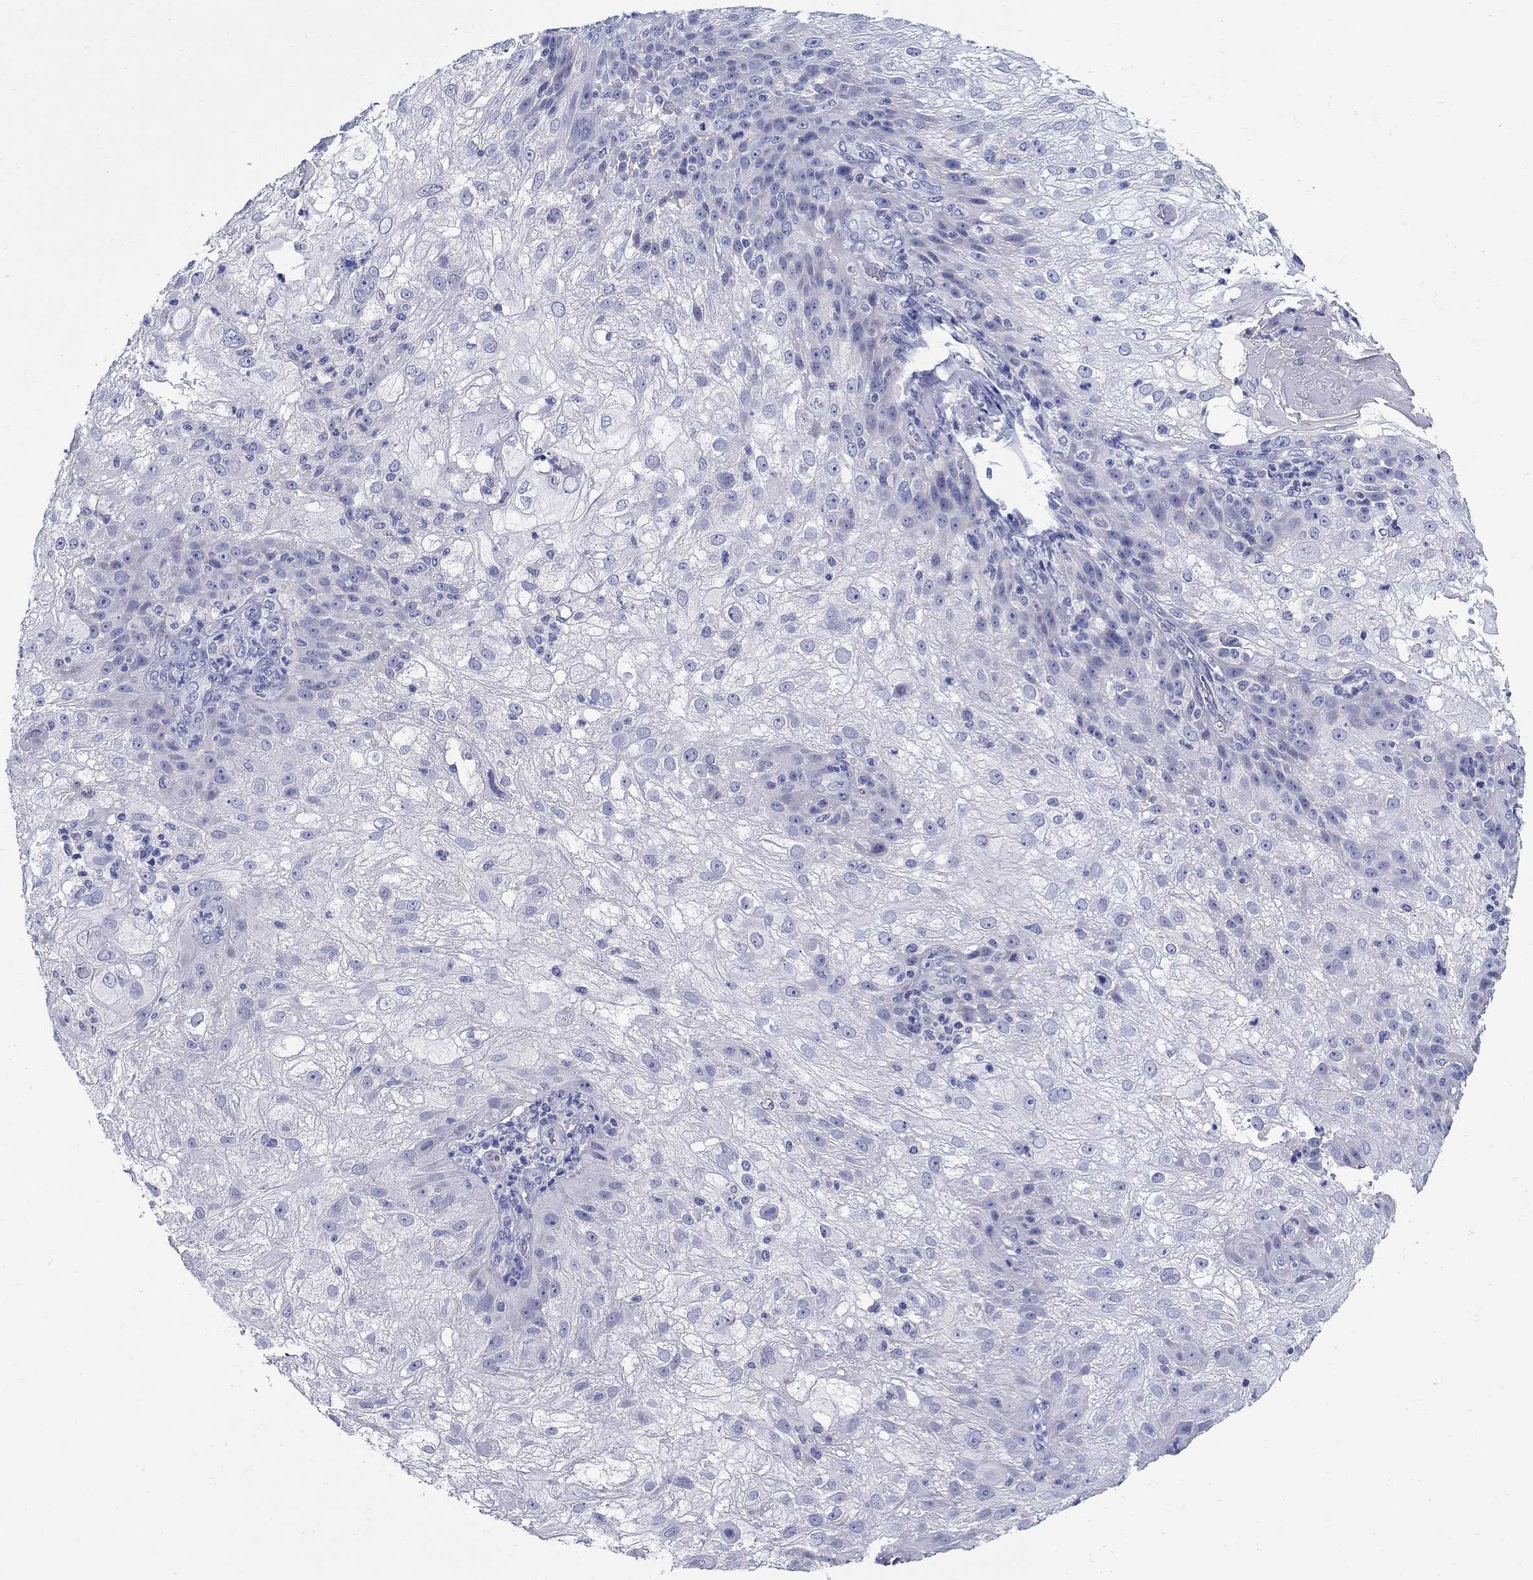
{"staining": {"intensity": "negative", "quantity": "none", "location": "none"}, "tissue": "skin cancer", "cell_type": "Tumor cells", "image_type": "cancer", "snomed": [{"axis": "morphology", "description": "Normal tissue, NOS"}, {"axis": "morphology", "description": "Squamous cell carcinoma, NOS"}, {"axis": "topography", "description": "Skin"}], "caption": "Skin cancer (squamous cell carcinoma) stained for a protein using IHC displays no expression tumor cells.", "gene": "CRYGD", "patient": {"sex": "female", "age": 83}}